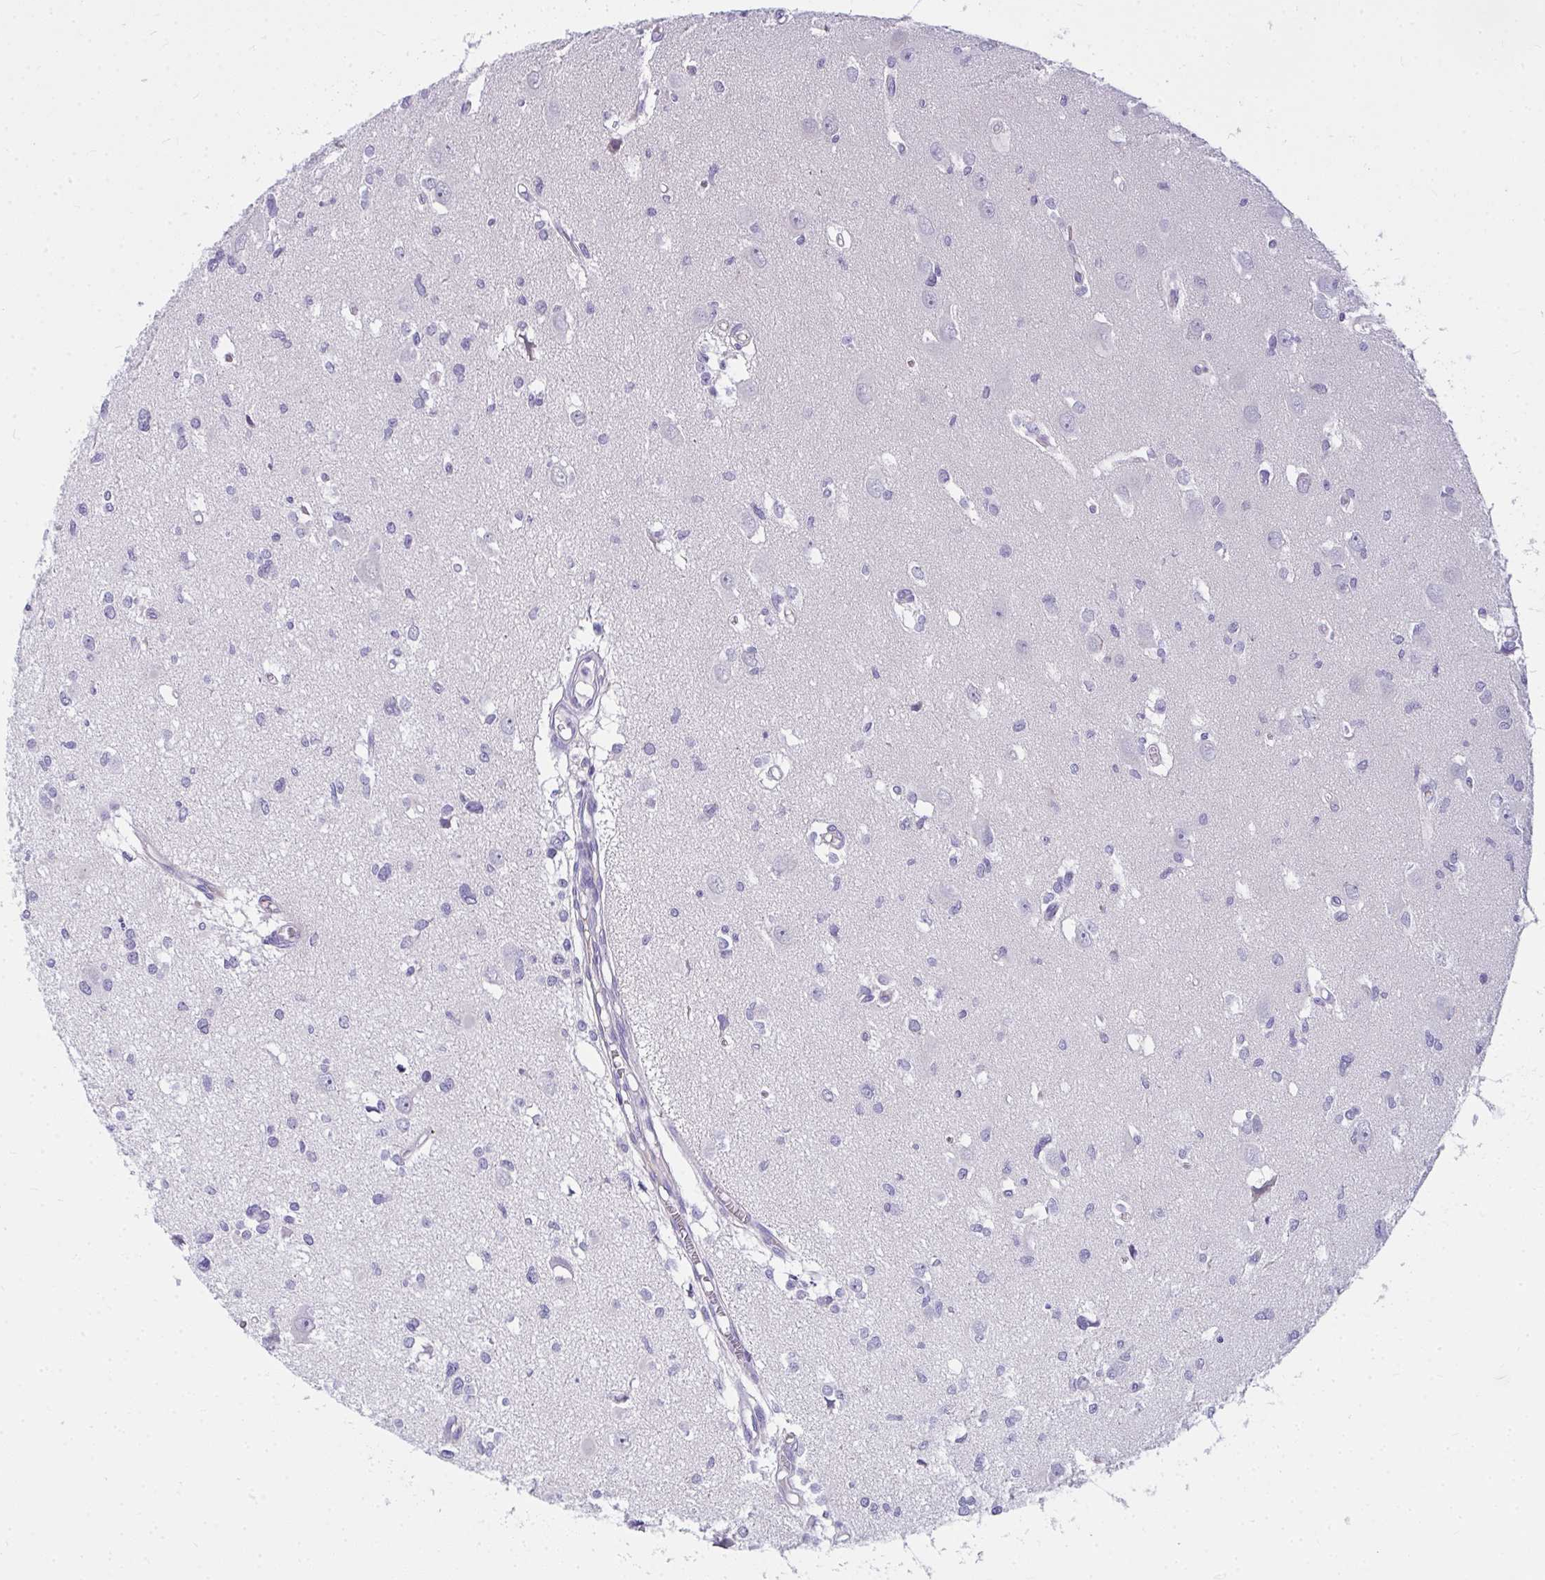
{"staining": {"intensity": "negative", "quantity": "none", "location": "none"}, "tissue": "glioma", "cell_type": "Tumor cells", "image_type": "cancer", "snomed": [{"axis": "morphology", "description": "Glioma, malignant, High grade"}, {"axis": "topography", "description": "Brain"}], "caption": "IHC photomicrograph of glioma stained for a protein (brown), which shows no positivity in tumor cells.", "gene": "TSBP1", "patient": {"sex": "male", "age": 23}}